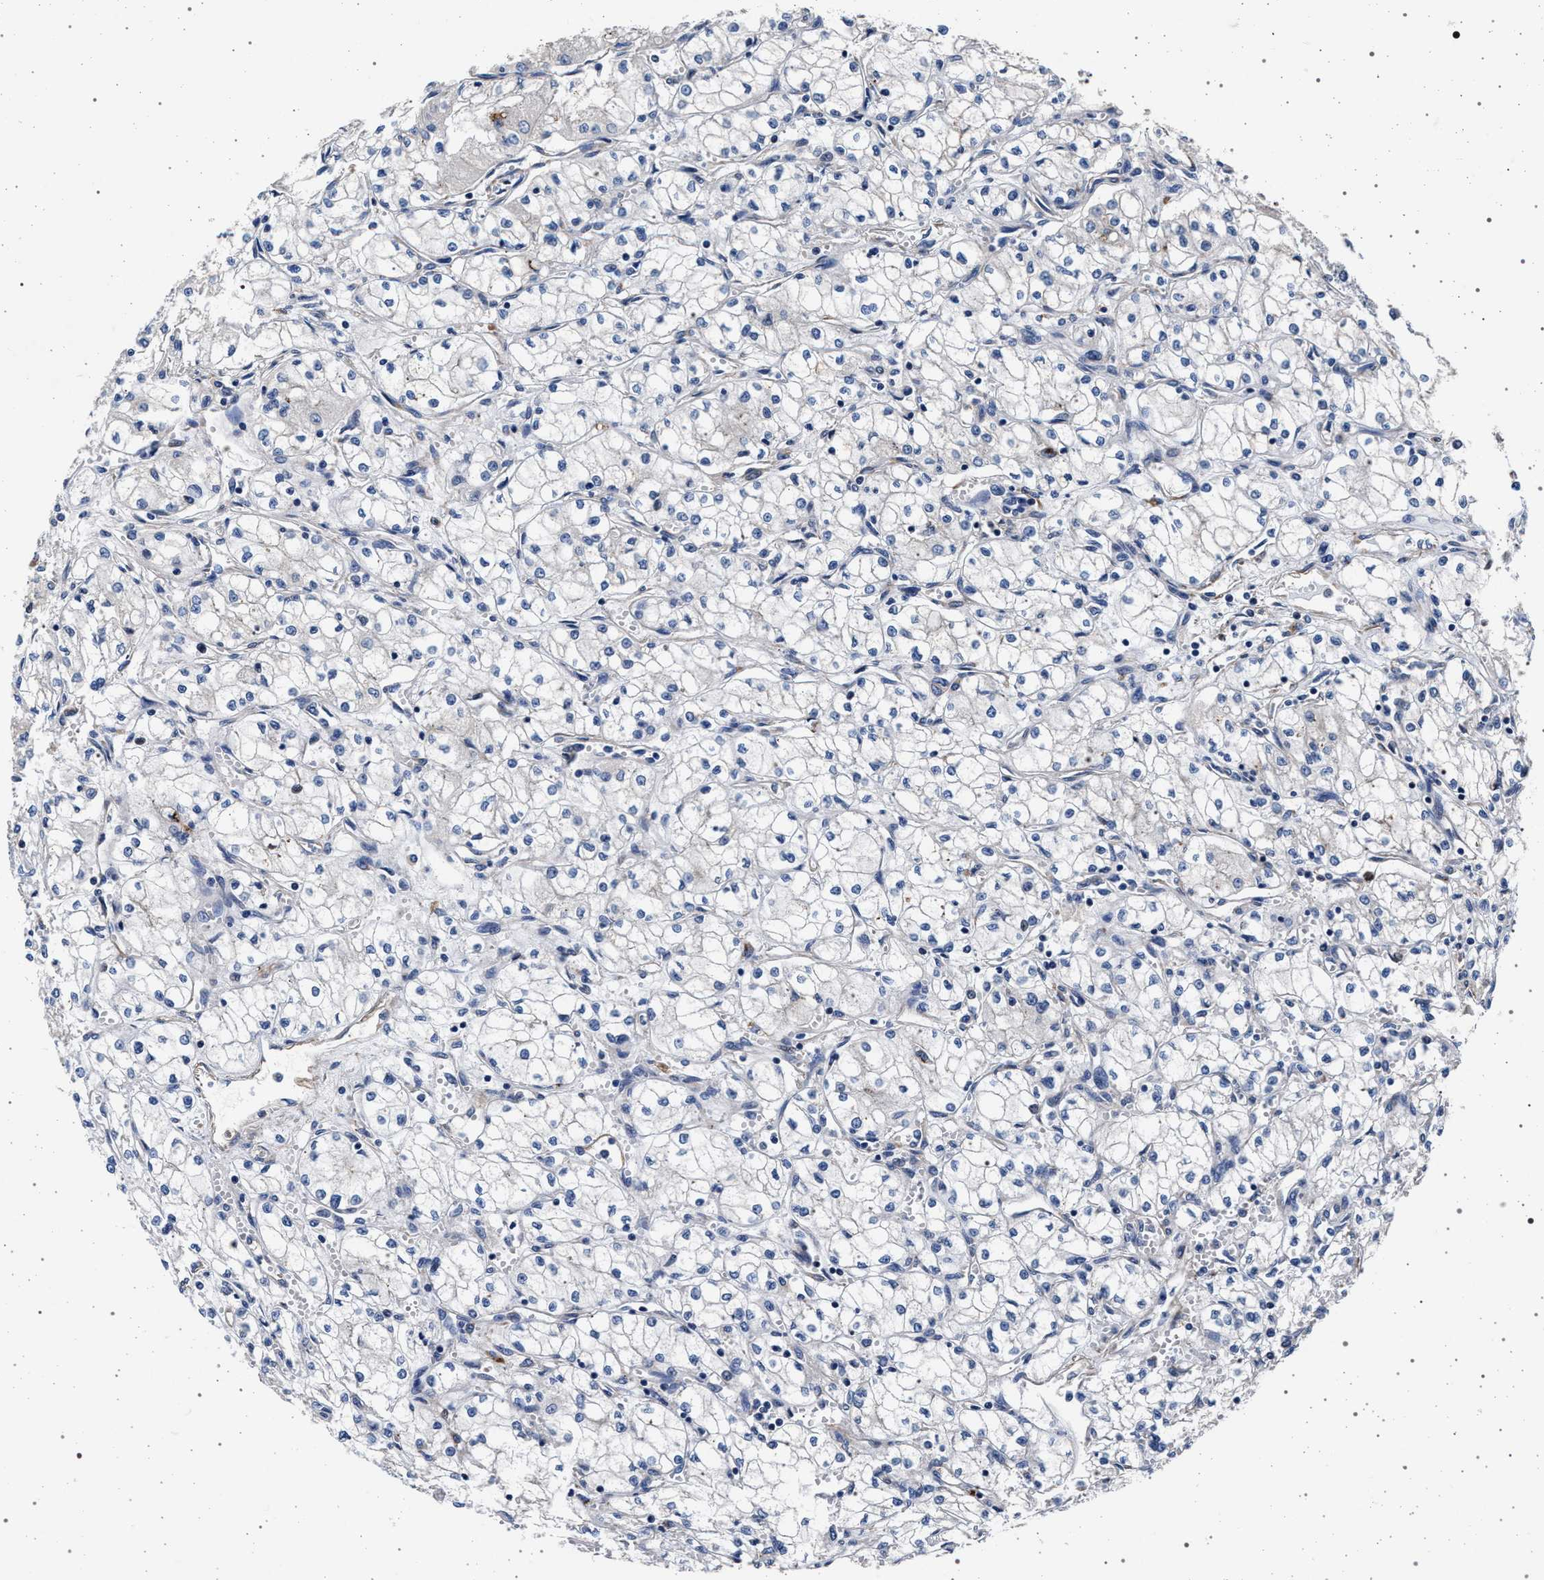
{"staining": {"intensity": "negative", "quantity": "none", "location": "none"}, "tissue": "renal cancer", "cell_type": "Tumor cells", "image_type": "cancer", "snomed": [{"axis": "morphology", "description": "Normal tissue, NOS"}, {"axis": "morphology", "description": "Adenocarcinoma, NOS"}, {"axis": "topography", "description": "Kidney"}], "caption": "IHC of human renal cancer (adenocarcinoma) demonstrates no staining in tumor cells.", "gene": "KCNK6", "patient": {"sex": "male", "age": 59}}